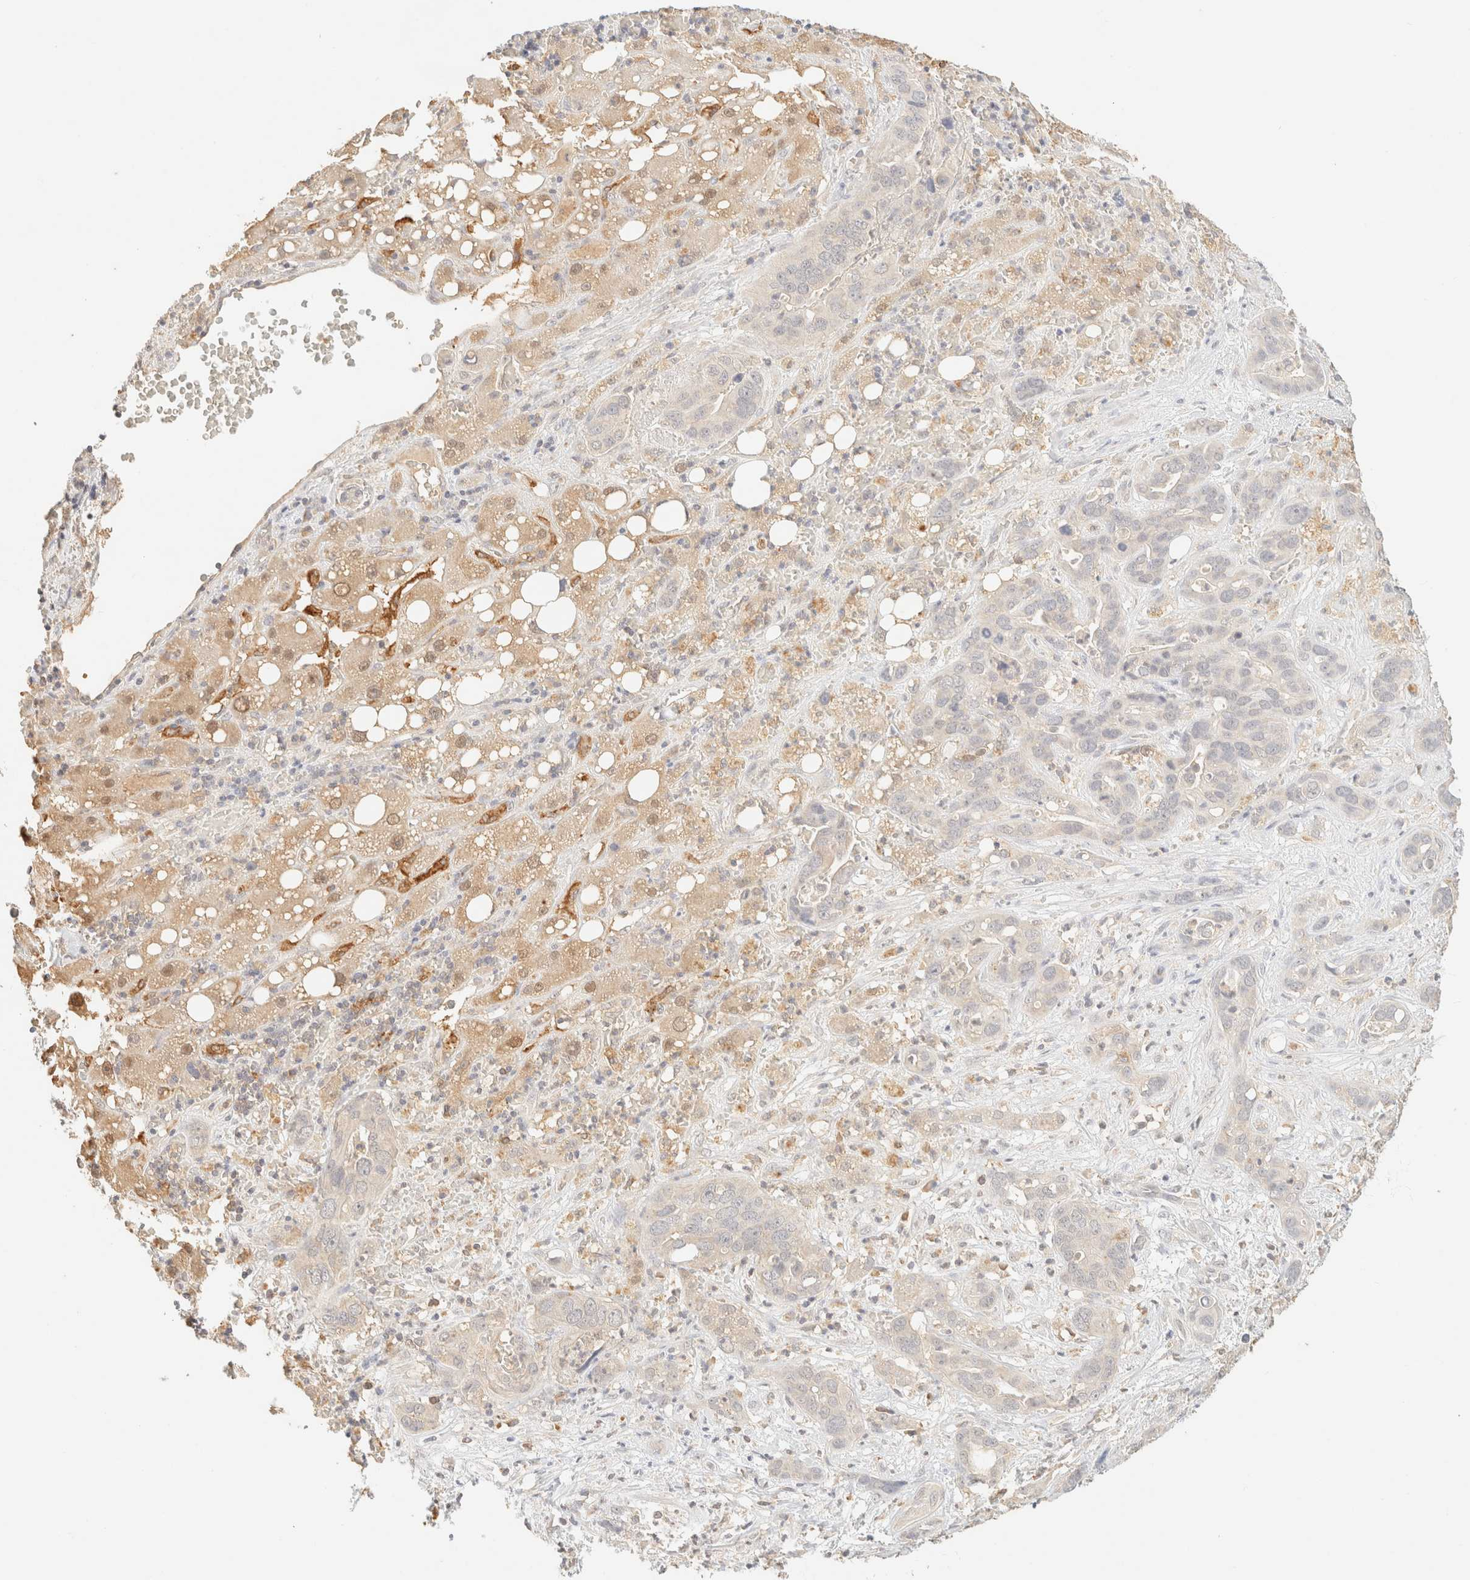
{"staining": {"intensity": "negative", "quantity": "none", "location": "none"}, "tissue": "liver cancer", "cell_type": "Tumor cells", "image_type": "cancer", "snomed": [{"axis": "morphology", "description": "Cholangiocarcinoma"}, {"axis": "topography", "description": "Liver"}], "caption": "Liver cancer (cholangiocarcinoma) was stained to show a protein in brown. There is no significant positivity in tumor cells.", "gene": "TIMD4", "patient": {"sex": "female", "age": 65}}